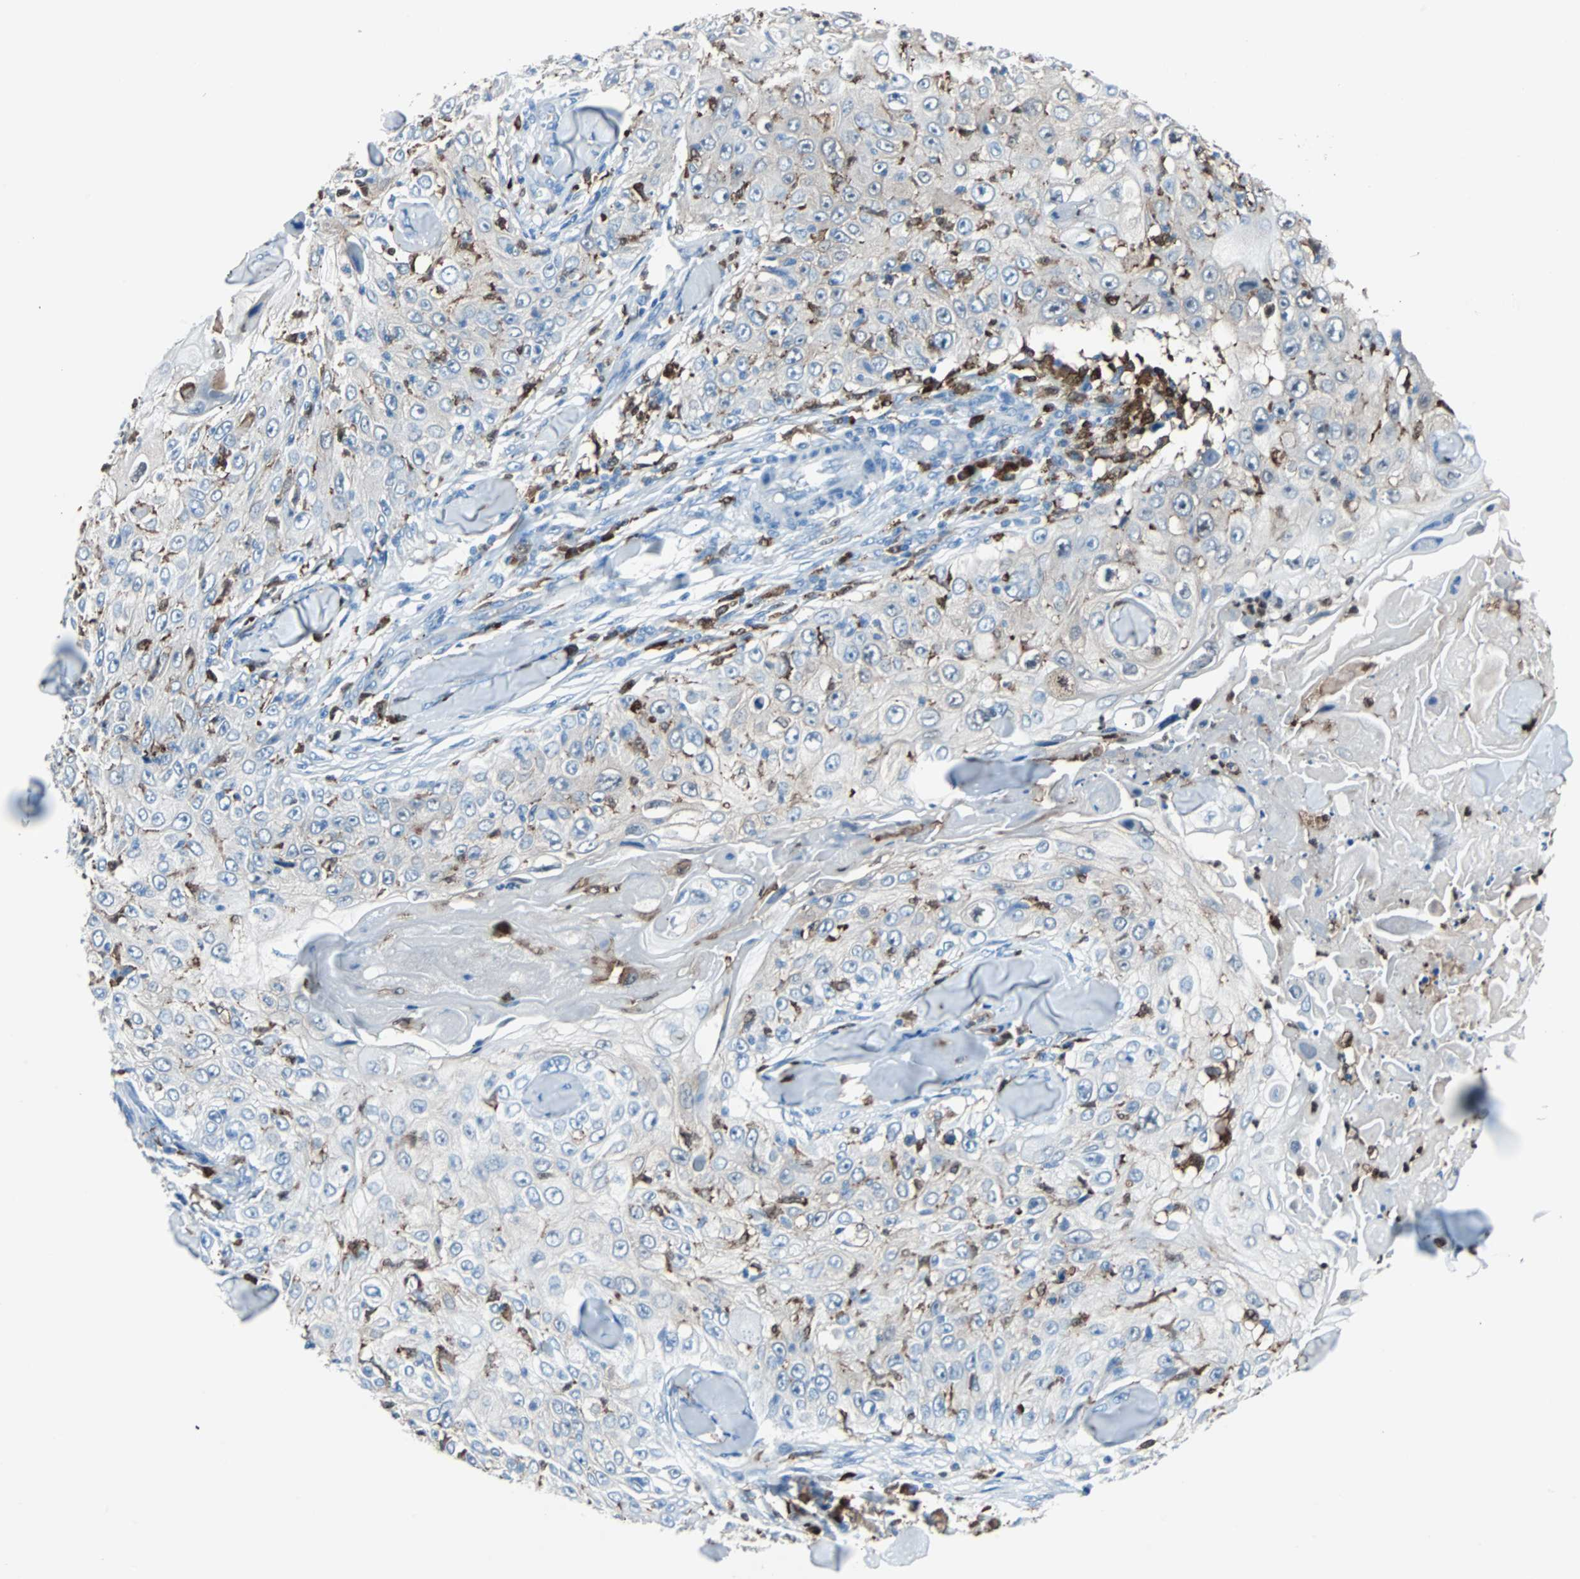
{"staining": {"intensity": "weak", "quantity": "25%-75%", "location": "cytoplasmic/membranous"}, "tissue": "skin cancer", "cell_type": "Tumor cells", "image_type": "cancer", "snomed": [{"axis": "morphology", "description": "Squamous cell carcinoma, NOS"}, {"axis": "topography", "description": "Skin"}], "caption": "IHC histopathology image of human squamous cell carcinoma (skin) stained for a protein (brown), which displays low levels of weak cytoplasmic/membranous expression in approximately 25%-75% of tumor cells.", "gene": "SYK", "patient": {"sex": "male", "age": 86}}